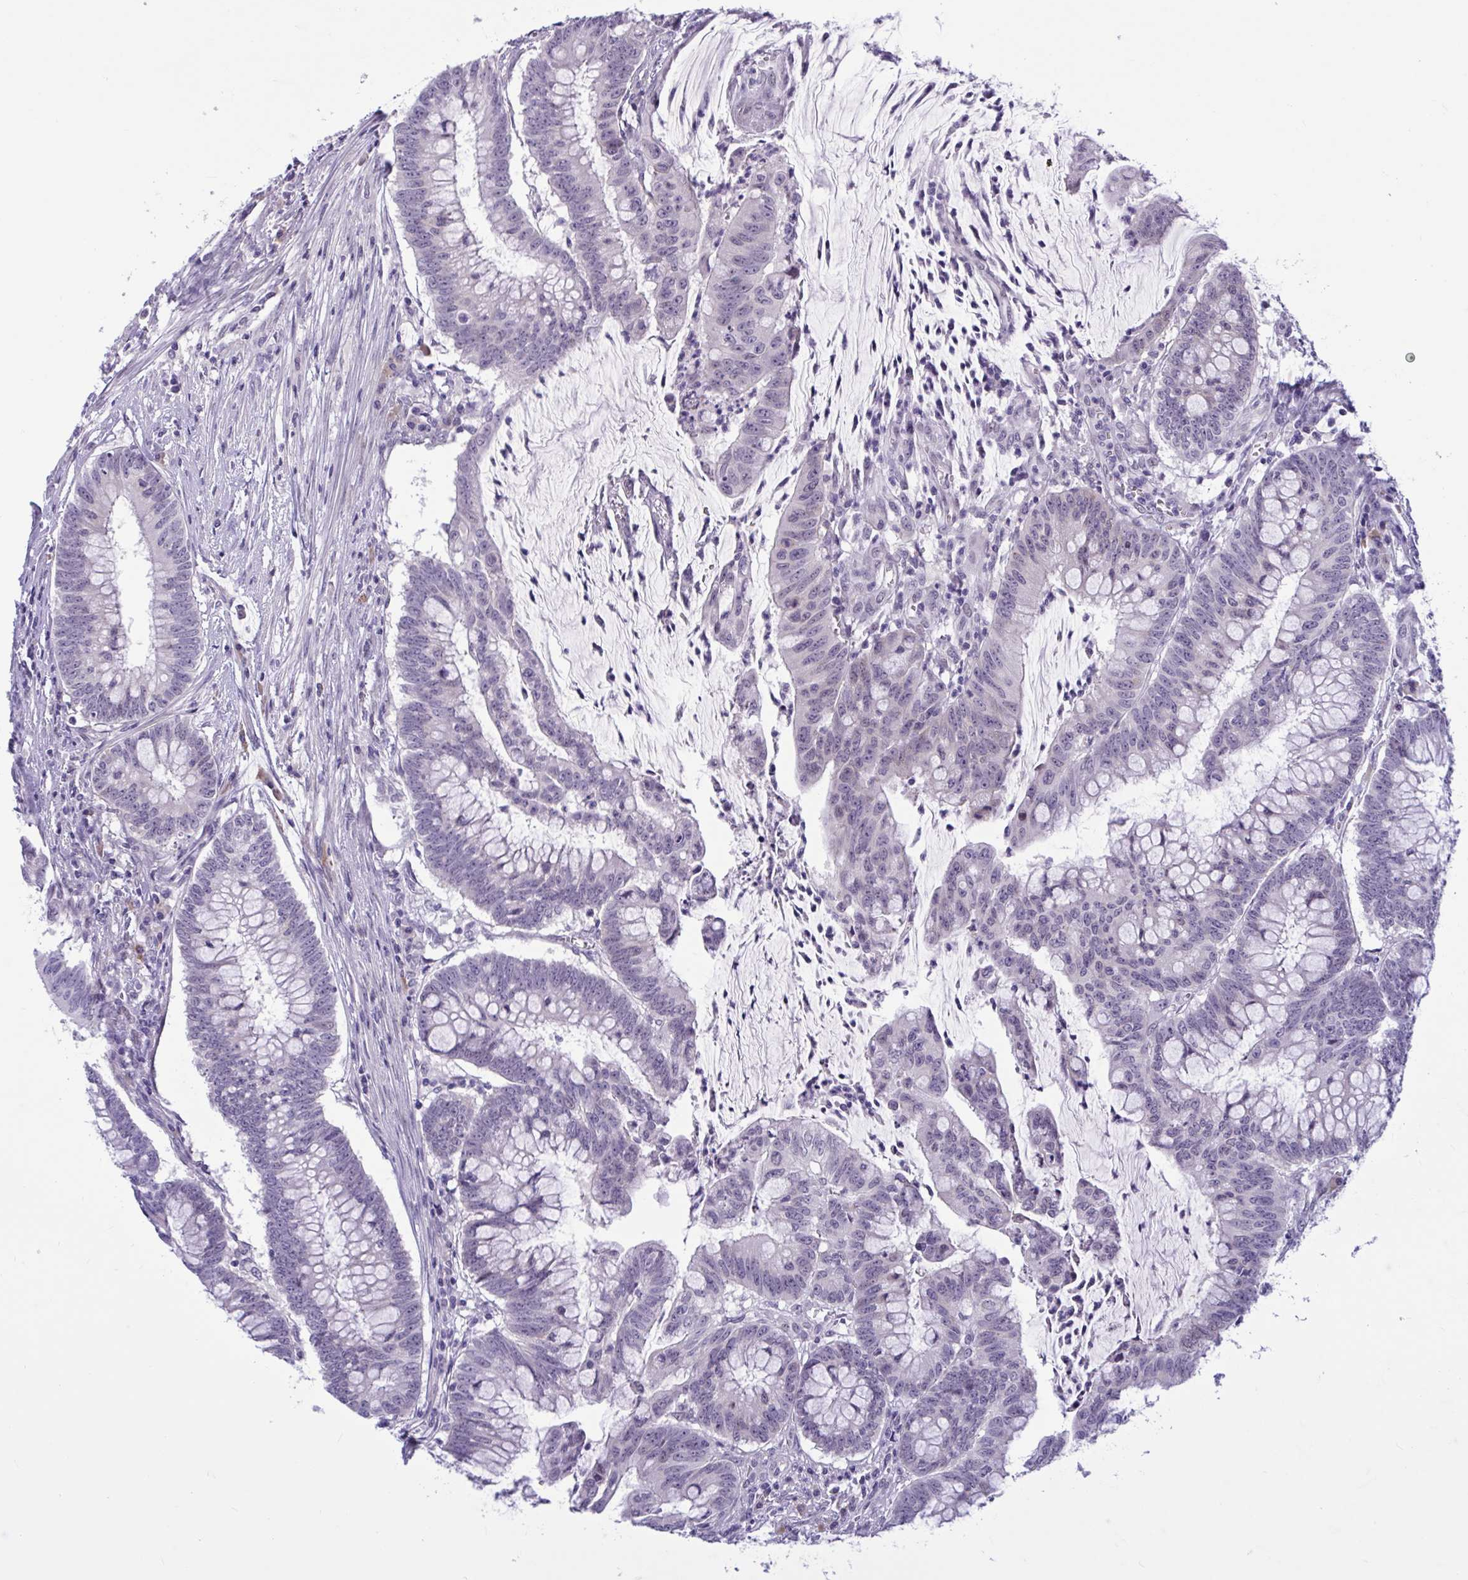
{"staining": {"intensity": "negative", "quantity": "none", "location": "none"}, "tissue": "colorectal cancer", "cell_type": "Tumor cells", "image_type": "cancer", "snomed": [{"axis": "morphology", "description": "Adenocarcinoma, NOS"}, {"axis": "topography", "description": "Colon"}], "caption": "DAB (3,3'-diaminobenzidine) immunohistochemical staining of colorectal cancer (adenocarcinoma) exhibits no significant positivity in tumor cells.", "gene": "CNGB3", "patient": {"sex": "male", "age": 62}}